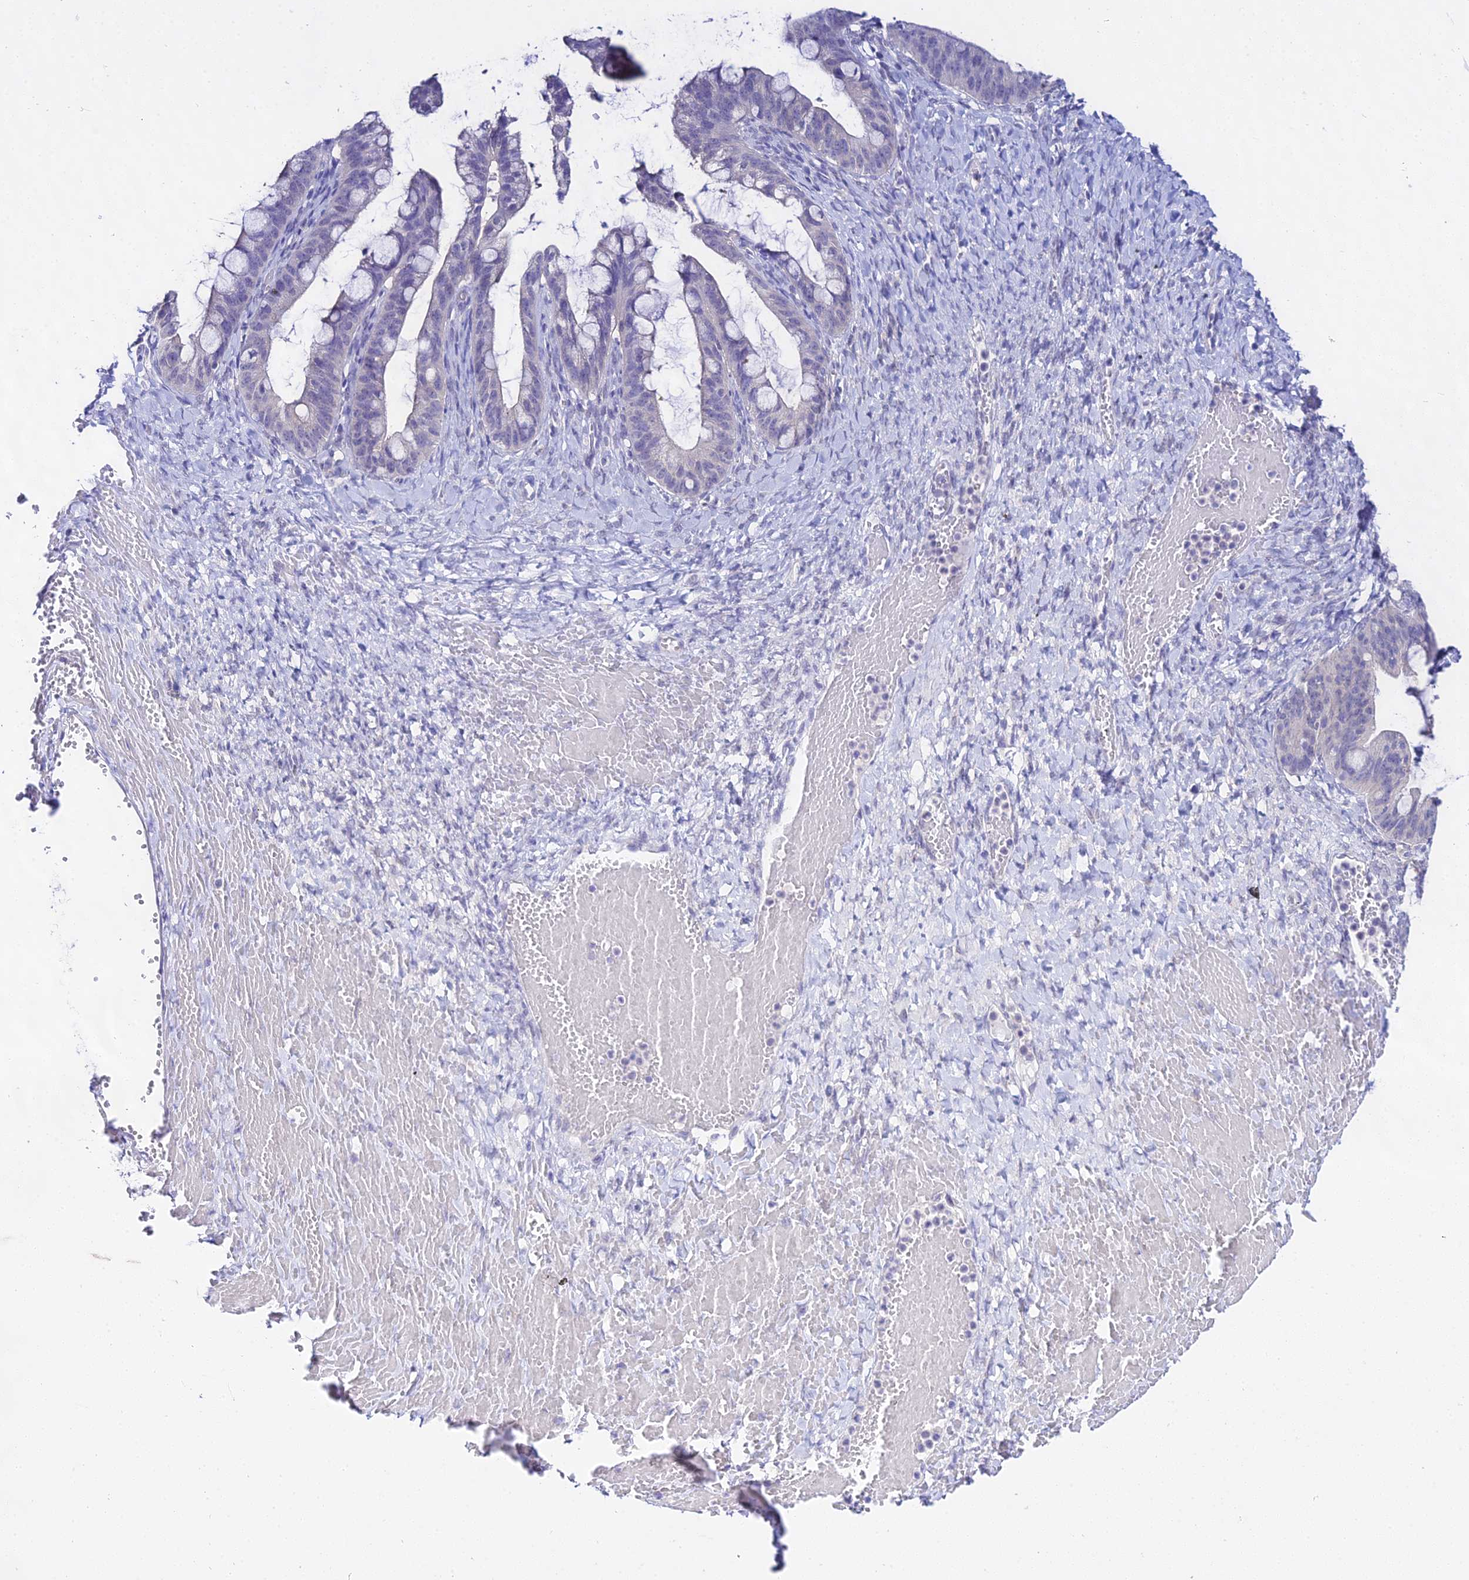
{"staining": {"intensity": "negative", "quantity": "none", "location": "none"}, "tissue": "ovarian cancer", "cell_type": "Tumor cells", "image_type": "cancer", "snomed": [{"axis": "morphology", "description": "Cystadenocarcinoma, mucinous, NOS"}, {"axis": "topography", "description": "Ovary"}], "caption": "Ovarian cancer (mucinous cystadenocarcinoma) was stained to show a protein in brown. There is no significant expression in tumor cells.", "gene": "ATG16L2", "patient": {"sex": "female", "age": 73}}